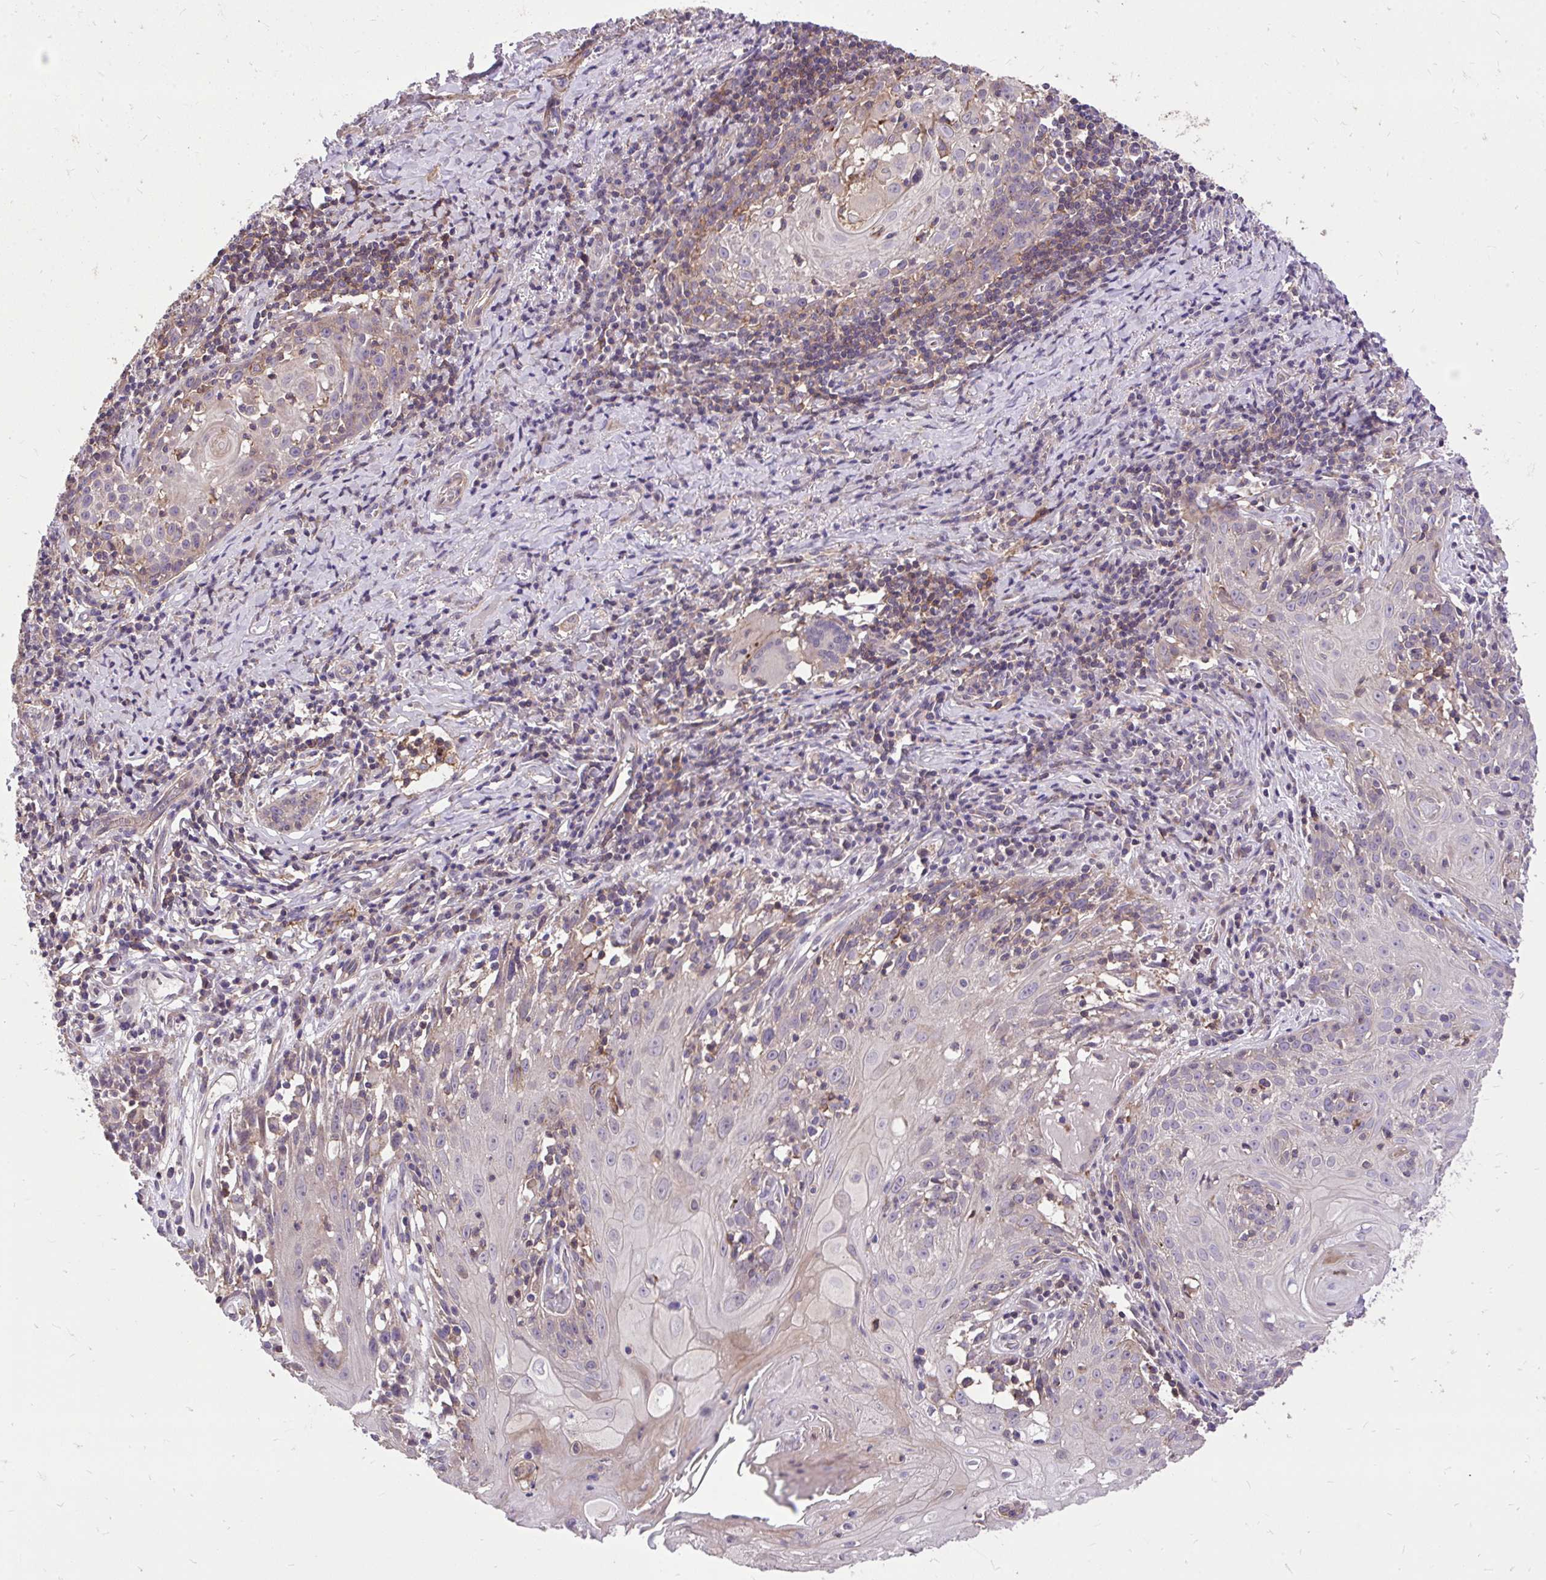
{"staining": {"intensity": "negative", "quantity": "none", "location": "none"}, "tissue": "skin cancer", "cell_type": "Tumor cells", "image_type": "cancer", "snomed": [{"axis": "morphology", "description": "Squamous cell carcinoma, NOS"}, {"axis": "topography", "description": "Skin"}, {"axis": "topography", "description": "Vulva"}], "caption": "A micrograph of human squamous cell carcinoma (skin) is negative for staining in tumor cells.", "gene": "IGFL2", "patient": {"sex": "female", "age": 76}}